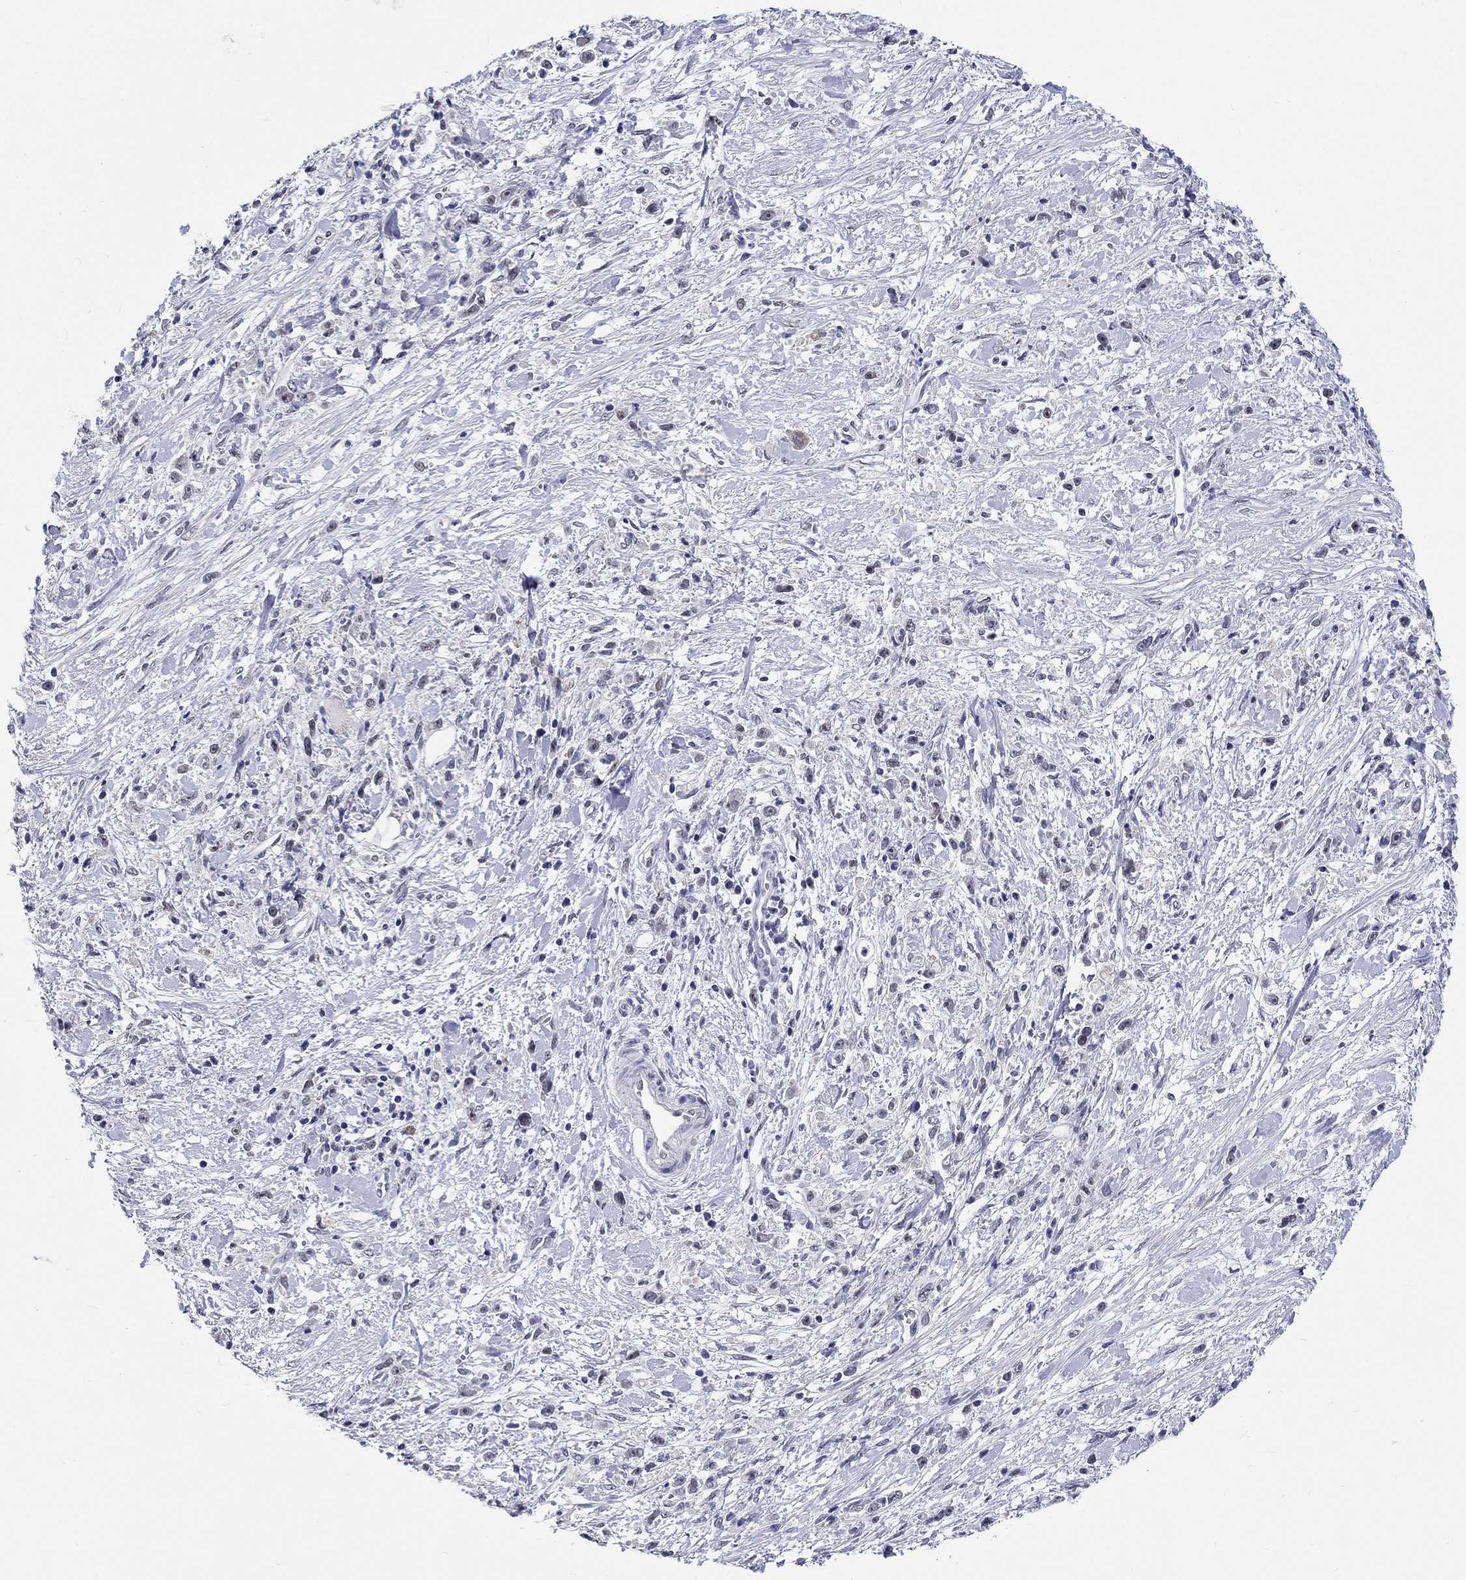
{"staining": {"intensity": "negative", "quantity": "none", "location": "none"}, "tissue": "stomach cancer", "cell_type": "Tumor cells", "image_type": "cancer", "snomed": [{"axis": "morphology", "description": "Adenocarcinoma, NOS"}, {"axis": "topography", "description": "Stomach"}], "caption": "Tumor cells show no significant protein expression in stomach cancer (adenocarcinoma). The staining is performed using DAB (3,3'-diaminobenzidine) brown chromogen with nuclei counter-stained in using hematoxylin.", "gene": "GRIN1", "patient": {"sex": "female", "age": 59}}